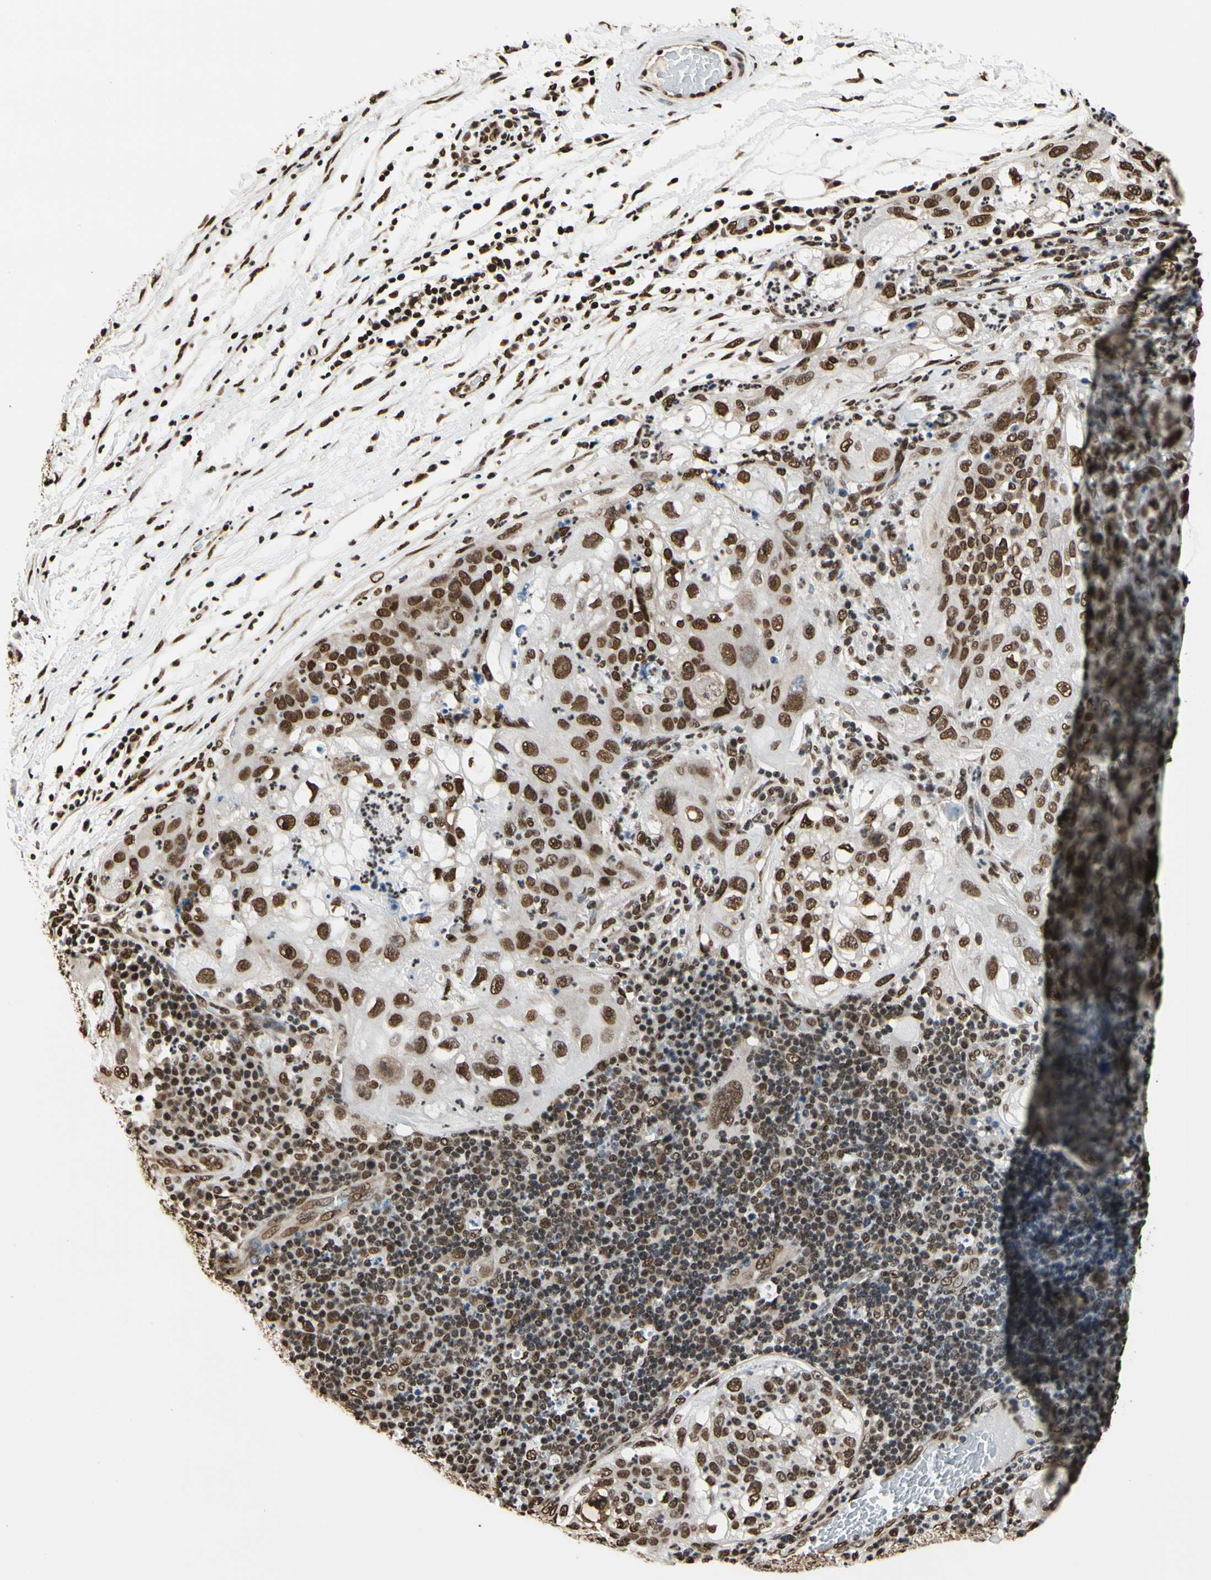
{"staining": {"intensity": "strong", "quantity": ">75%", "location": "nuclear"}, "tissue": "lung cancer", "cell_type": "Tumor cells", "image_type": "cancer", "snomed": [{"axis": "morphology", "description": "Inflammation, NOS"}, {"axis": "morphology", "description": "Squamous cell carcinoma, NOS"}, {"axis": "topography", "description": "Lymph node"}, {"axis": "topography", "description": "Soft tissue"}, {"axis": "topography", "description": "Lung"}], "caption": "The micrograph displays a brown stain indicating the presence of a protein in the nuclear of tumor cells in lung cancer. (DAB (3,3'-diaminobenzidine) IHC with brightfield microscopy, high magnification).", "gene": "HNRNPK", "patient": {"sex": "male", "age": 66}}